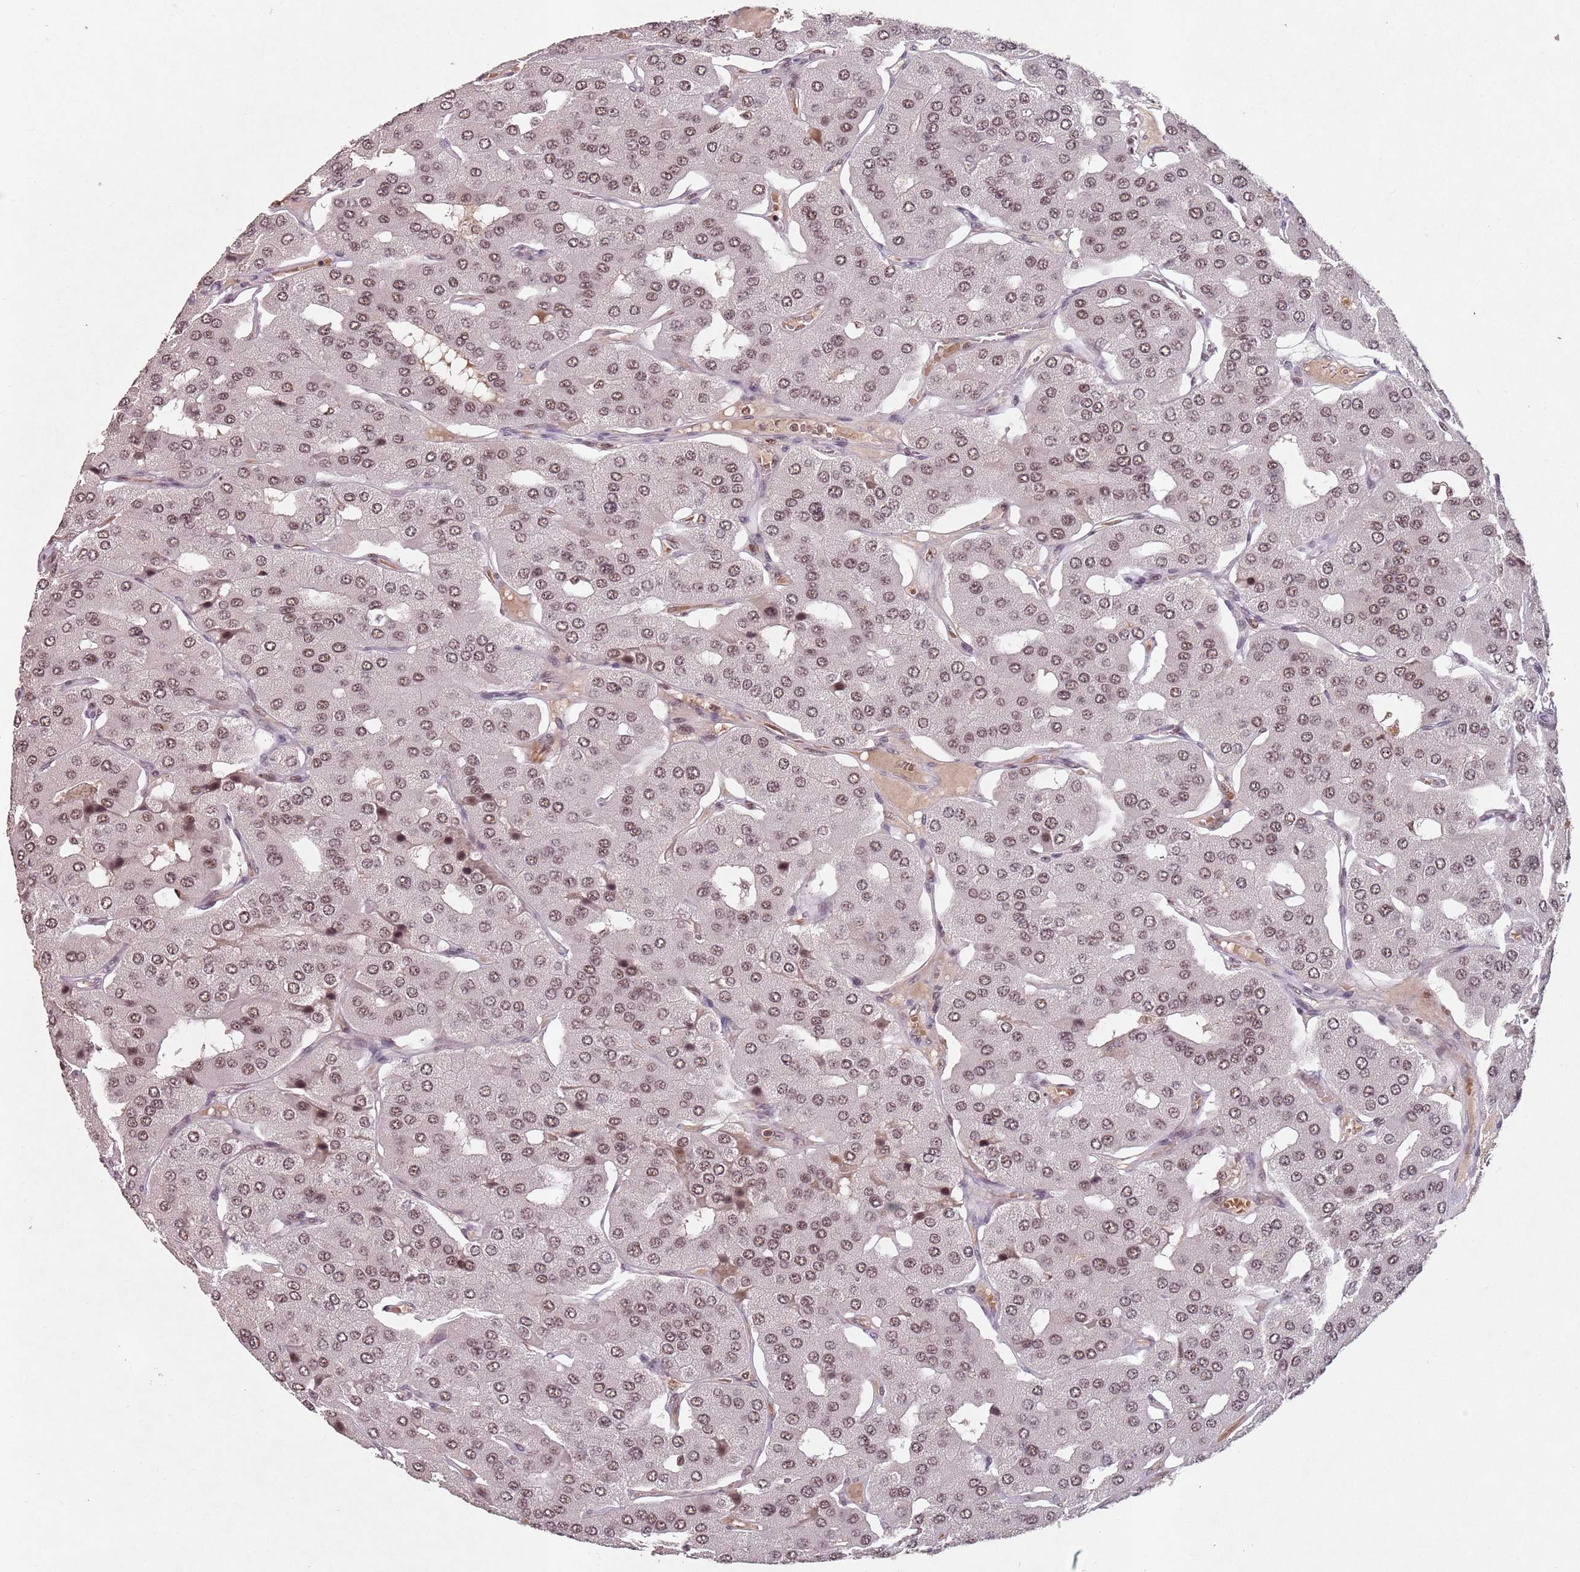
{"staining": {"intensity": "weak", "quantity": ">75%", "location": "nuclear"}, "tissue": "parathyroid gland", "cell_type": "Glandular cells", "image_type": "normal", "snomed": [{"axis": "morphology", "description": "Normal tissue, NOS"}, {"axis": "morphology", "description": "Adenoma, NOS"}, {"axis": "topography", "description": "Parathyroid gland"}], "caption": "Parathyroid gland stained with DAB immunohistochemistry exhibits low levels of weak nuclear positivity in about >75% of glandular cells.", "gene": "NCBP1", "patient": {"sex": "female", "age": 86}}